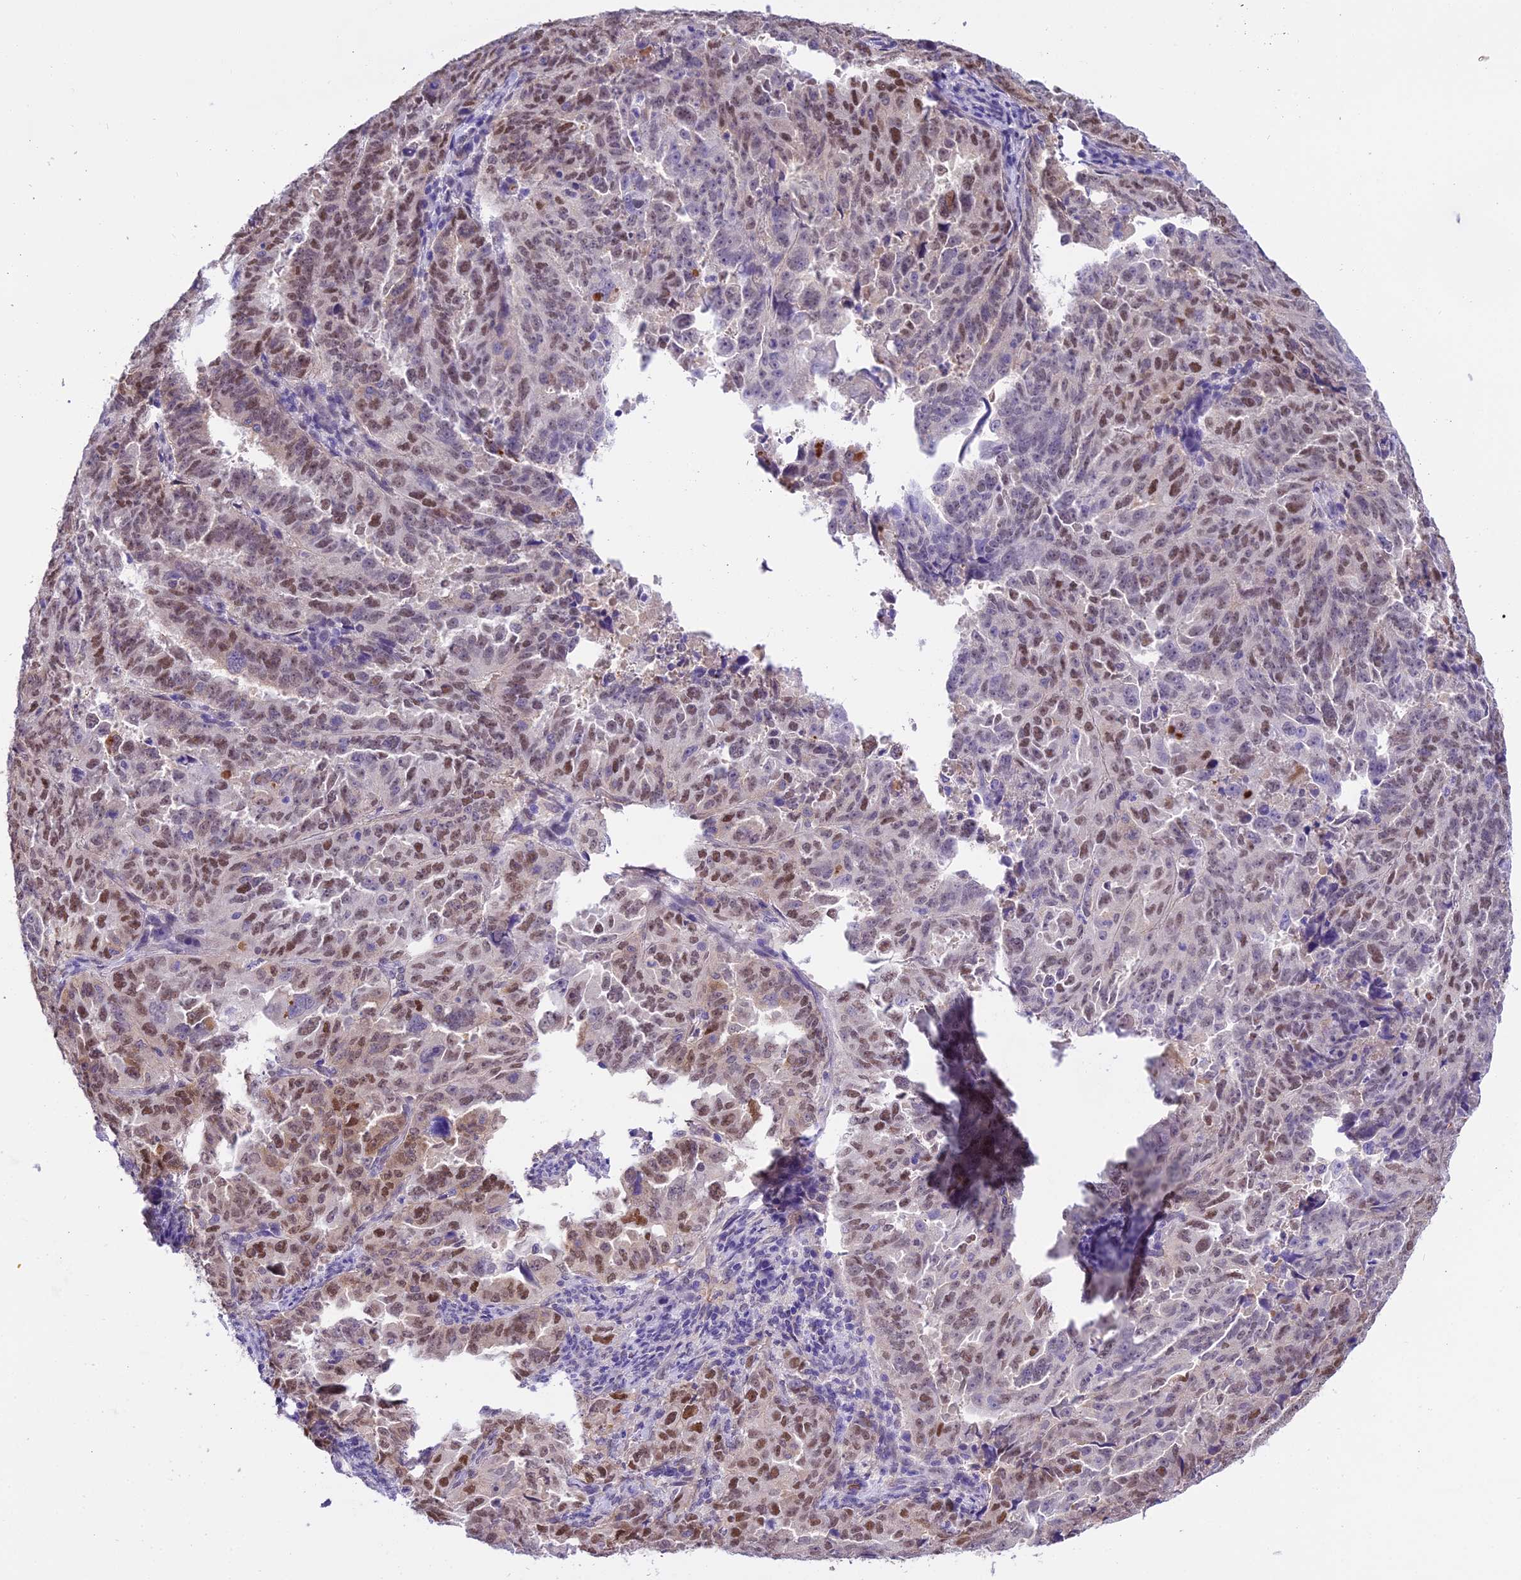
{"staining": {"intensity": "moderate", "quantity": ">75%", "location": "nuclear"}, "tissue": "endometrial cancer", "cell_type": "Tumor cells", "image_type": "cancer", "snomed": [{"axis": "morphology", "description": "Adenocarcinoma, NOS"}, {"axis": "topography", "description": "Endometrium"}], "caption": "Adenocarcinoma (endometrial) was stained to show a protein in brown. There is medium levels of moderate nuclear staining in about >75% of tumor cells.", "gene": "MAT2A", "patient": {"sex": "female", "age": 65}}